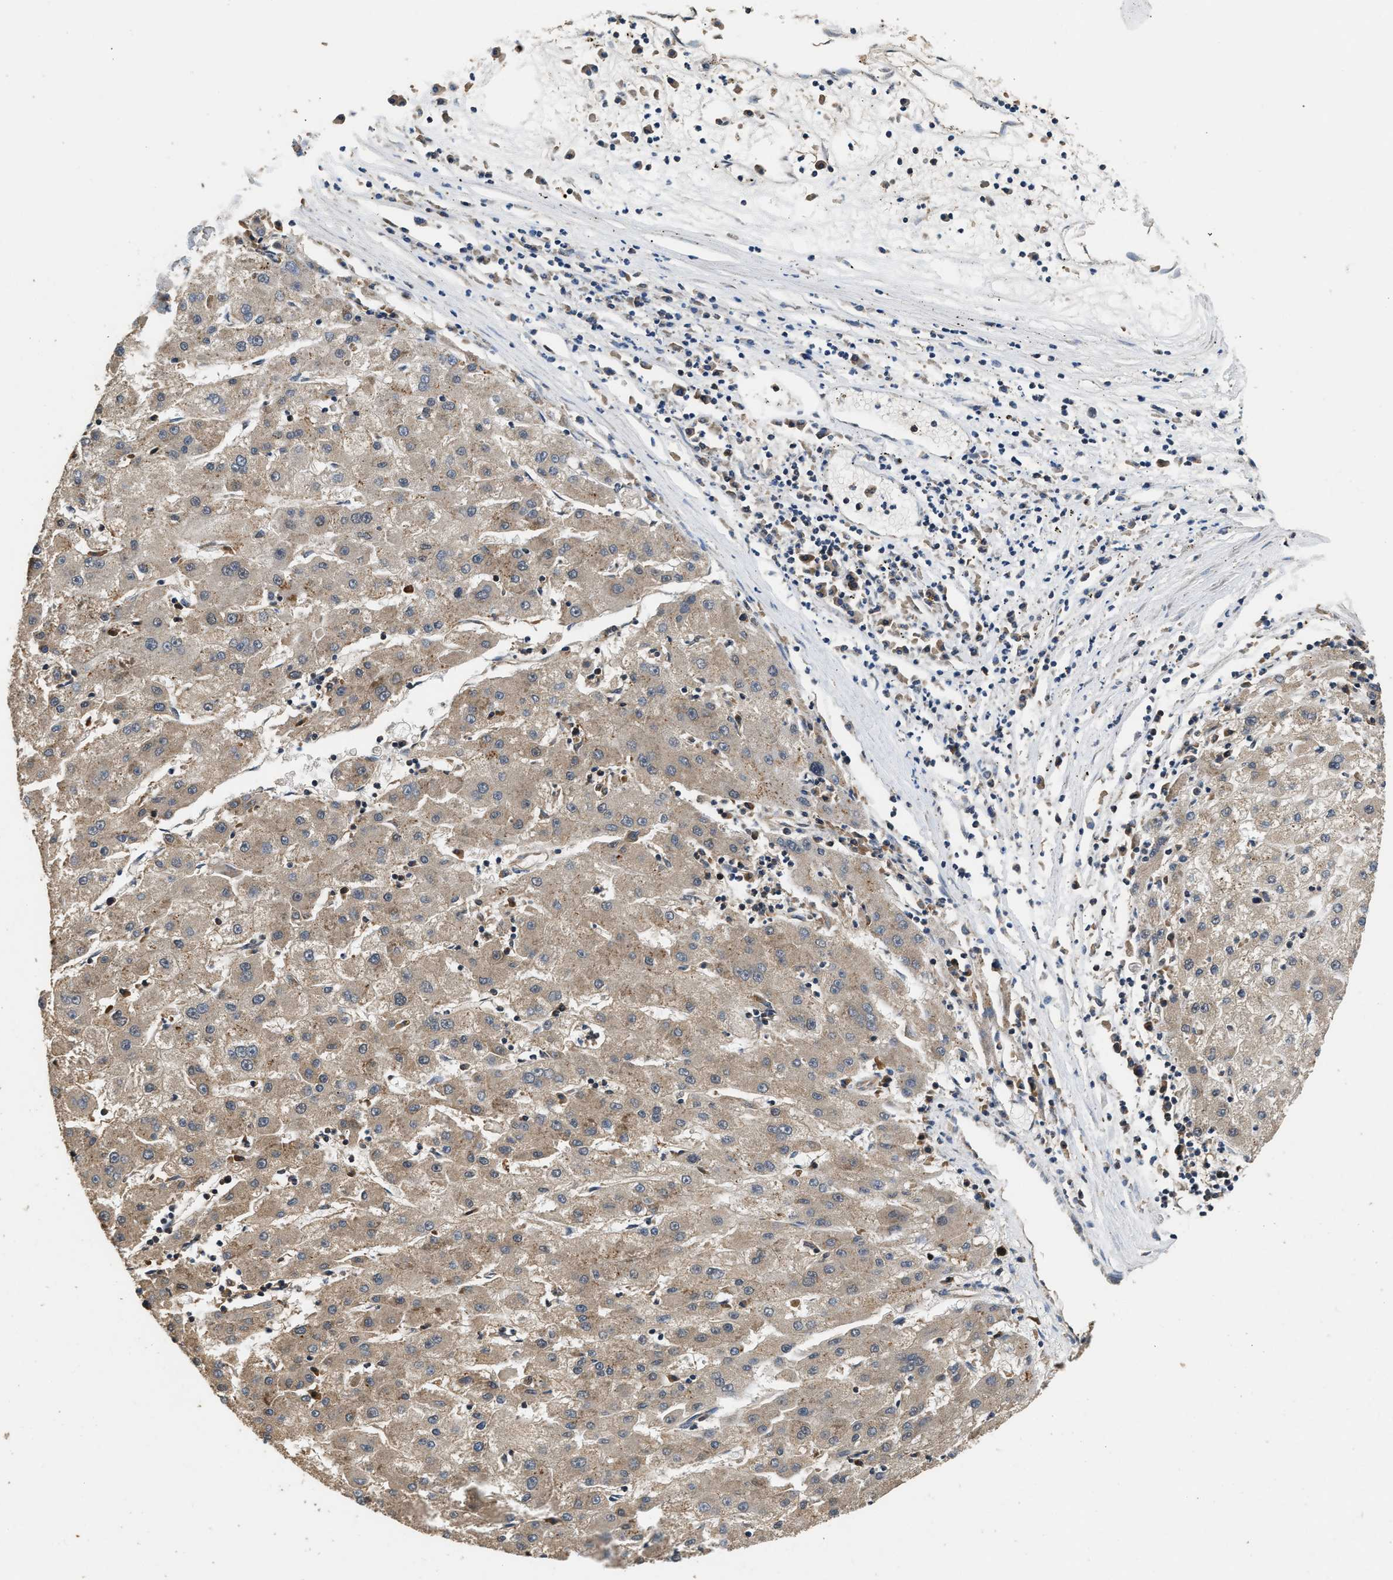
{"staining": {"intensity": "weak", "quantity": "25%-75%", "location": "cytoplasmic/membranous"}, "tissue": "liver cancer", "cell_type": "Tumor cells", "image_type": "cancer", "snomed": [{"axis": "morphology", "description": "Carcinoma, Hepatocellular, NOS"}, {"axis": "topography", "description": "Liver"}], "caption": "Weak cytoplasmic/membranous staining is appreciated in about 25%-75% of tumor cells in liver cancer (hepatocellular carcinoma).", "gene": "DNAJC2", "patient": {"sex": "male", "age": 72}}